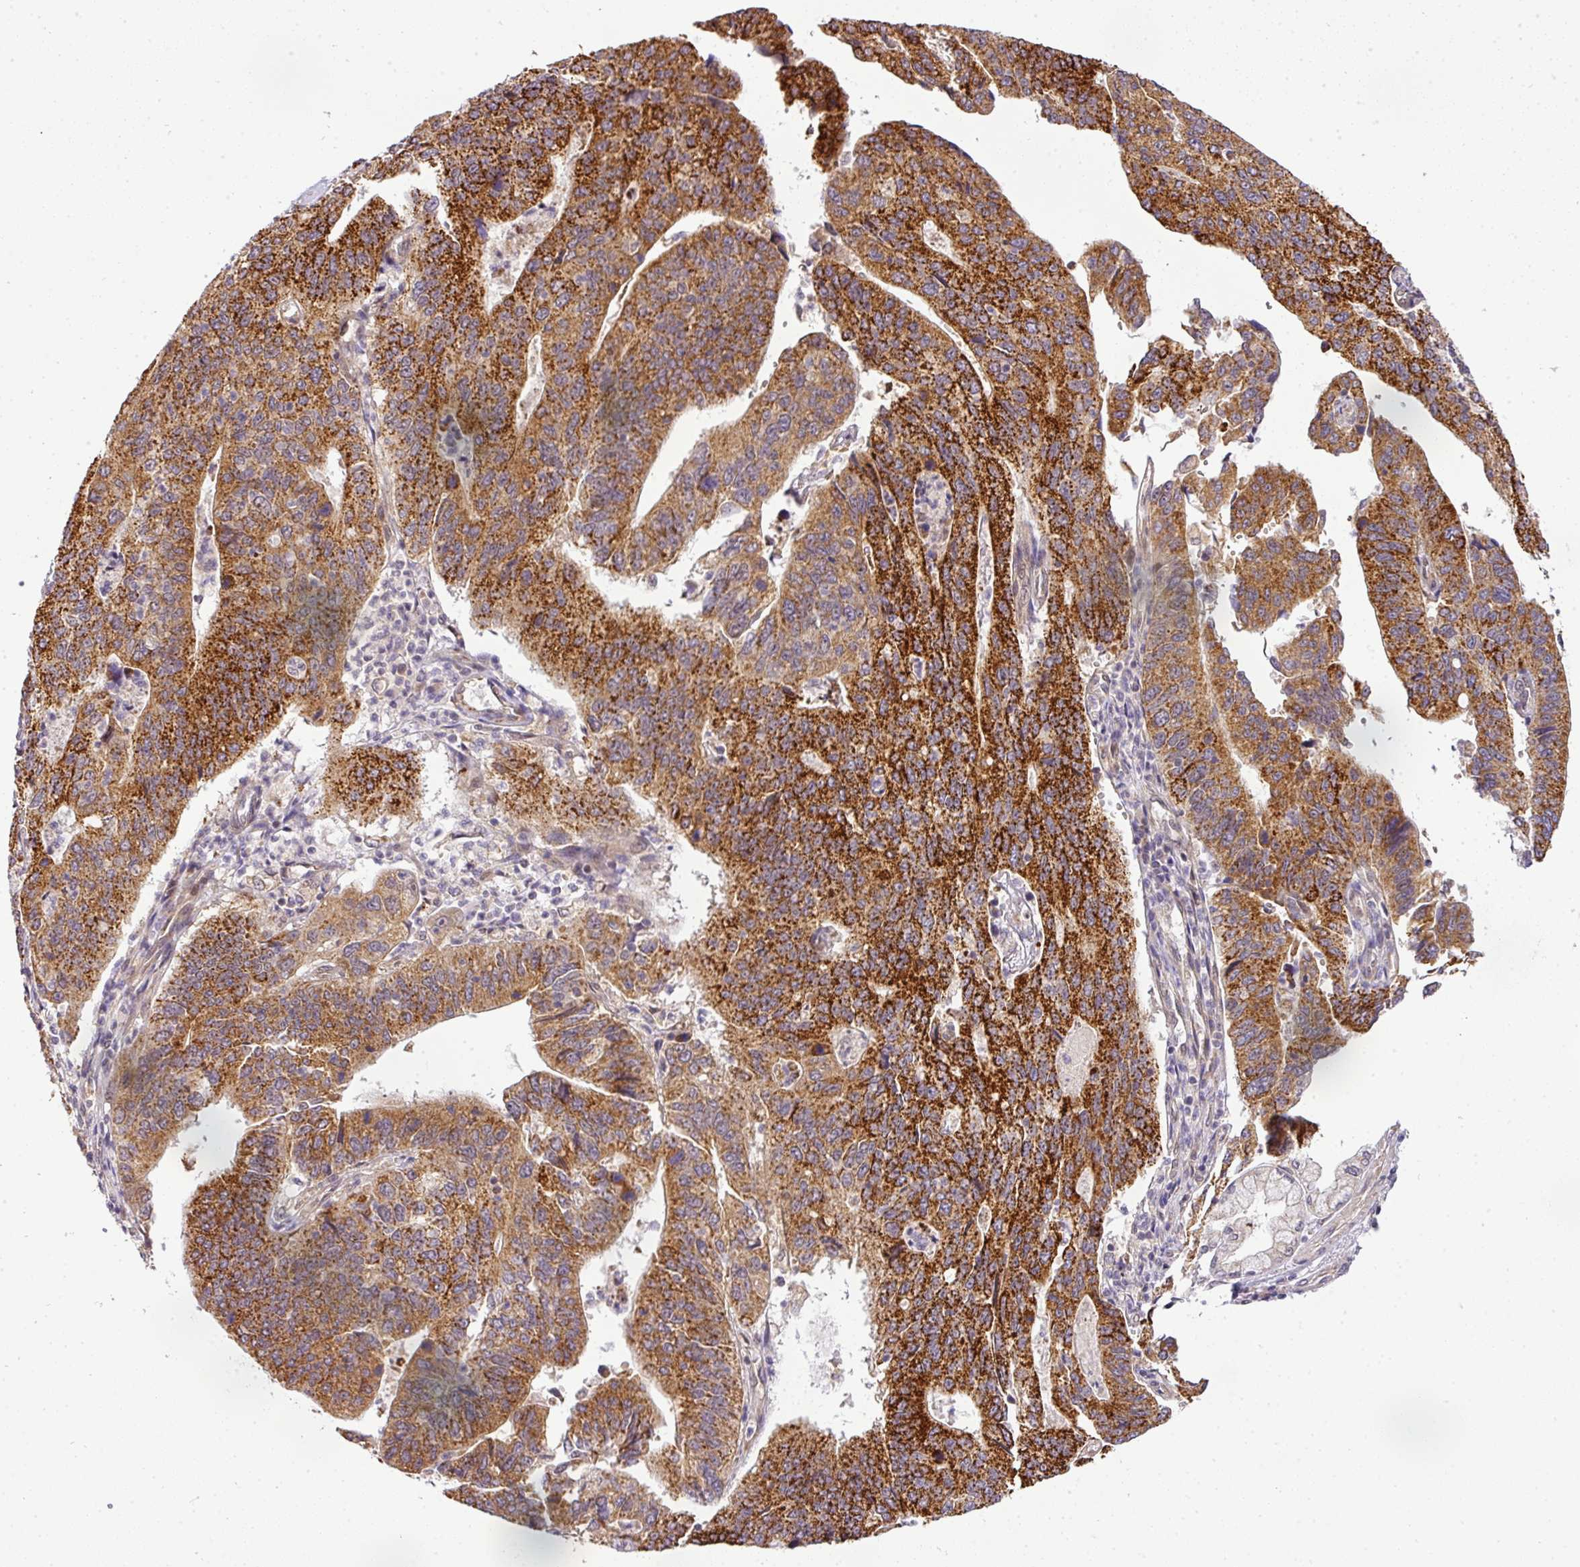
{"staining": {"intensity": "strong", "quantity": ">75%", "location": "cytoplasmic/membranous"}, "tissue": "stomach cancer", "cell_type": "Tumor cells", "image_type": "cancer", "snomed": [{"axis": "morphology", "description": "Adenocarcinoma, NOS"}, {"axis": "topography", "description": "Stomach"}], "caption": "A photomicrograph of human stomach cancer stained for a protein shows strong cytoplasmic/membranous brown staining in tumor cells.", "gene": "C1orf226", "patient": {"sex": "male", "age": 59}}